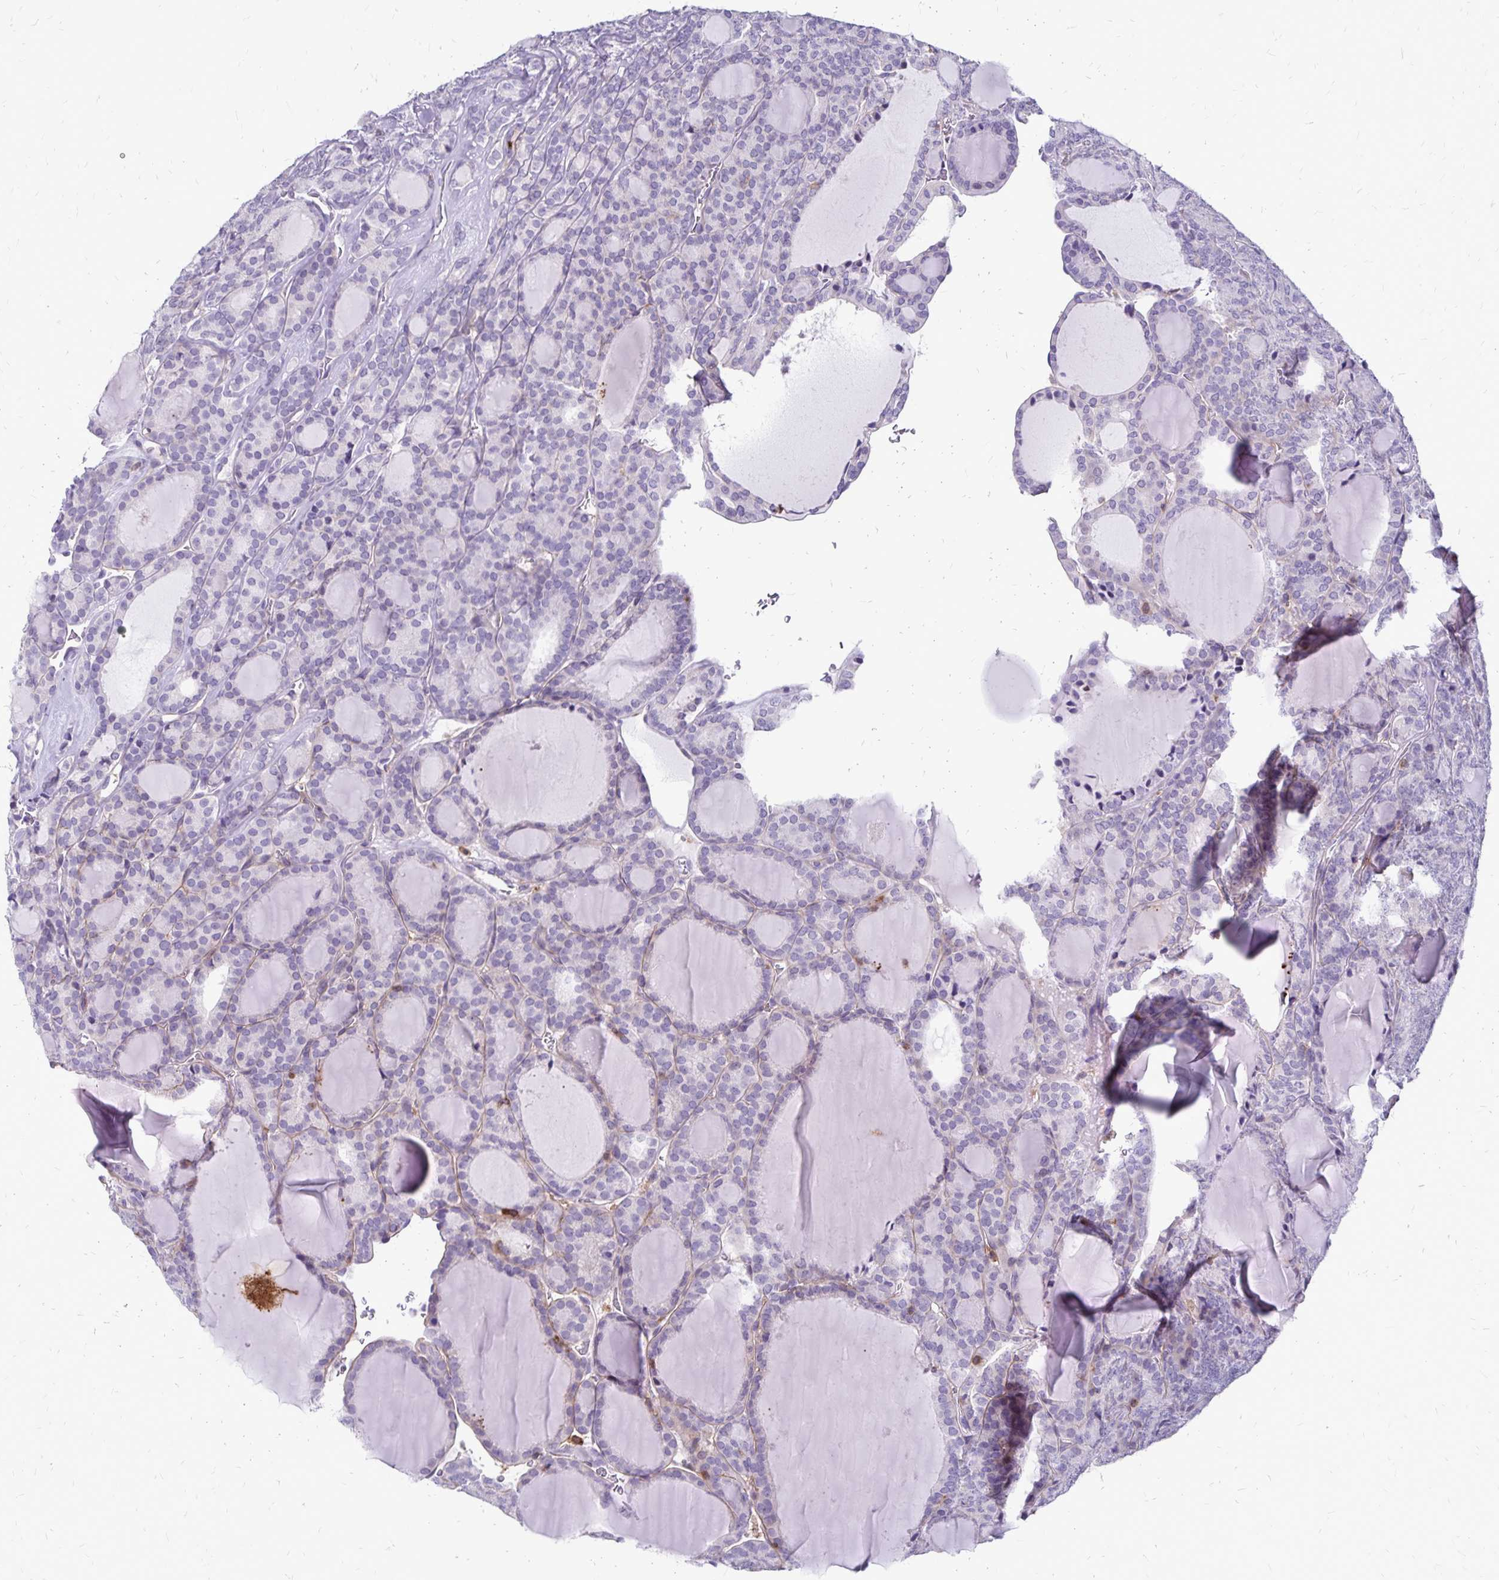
{"staining": {"intensity": "negative", "quantity": "none", "location": "none"}, "tissue": "thyroid cancer", "cell_type": "Tumor cells", "image_type": "cancer", "snomed": [{"axis": "morphology", "description": "Follicular adenoma carcinoma, NOS"}, {"axis": "topography", "description": "Thyroid gland"}], "caption": "High power microscopy image of an immunohistochemistry micrograph of thyroid follicular adenoma carcinoma, revealing no significant staining in tumor cells. Nuclei are stained in blue.", "gene": "TNS3", "patient": {"sex": "male", "age": 74}}